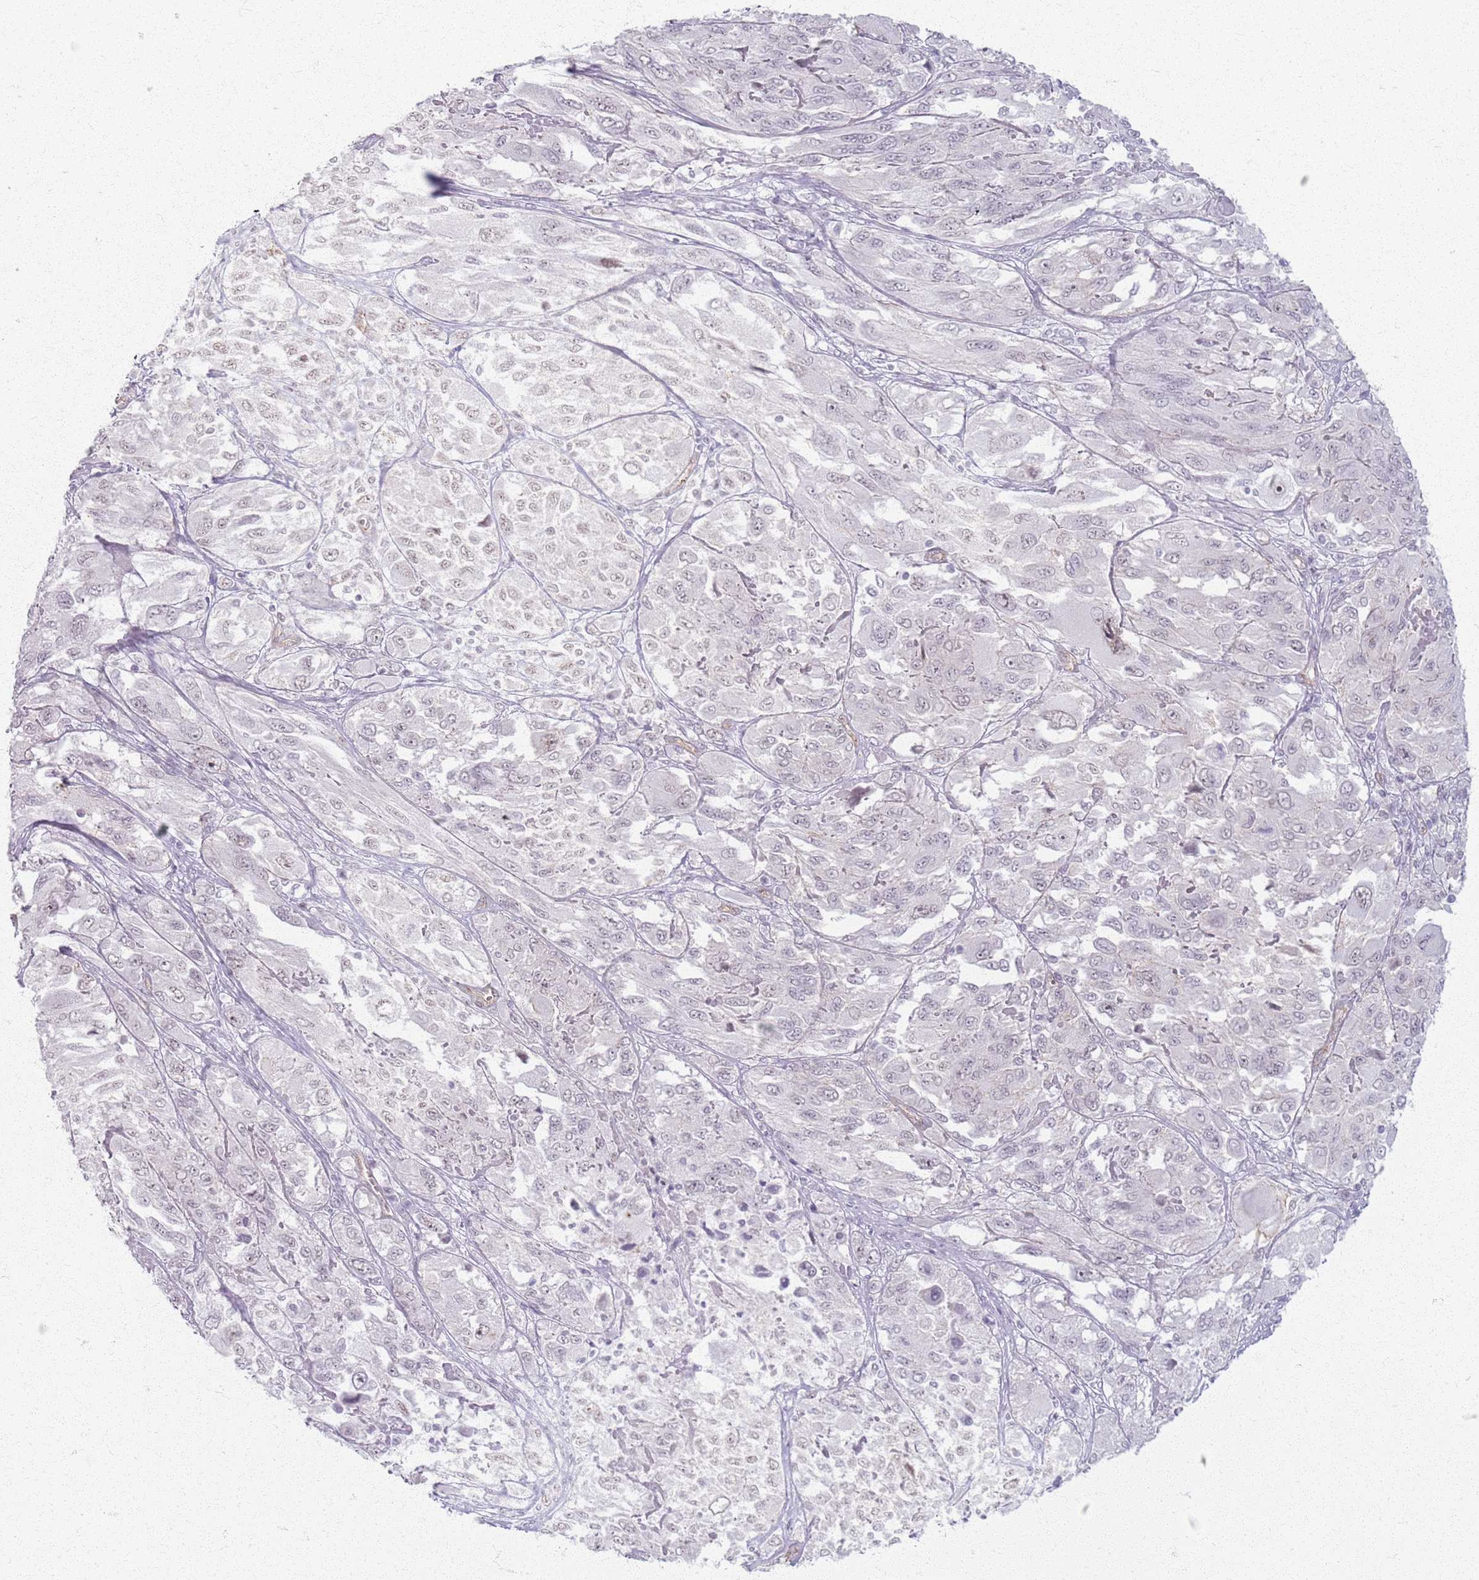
{"staining": {"intensity": "negative", "quantity": "none", "location": "none"}, "tissue": "melanoma", "cell_type": "Tumor cells", "image_type": "cancer", "snomed": [{"axis": "morphology", "description": "Malignant melanoma, NOS"}, {"axis": "topography", "description": "Skin"}], "caption": "Histopathology image shows no significant protein staining in tumor cells of malignant melanoma.", "gene": "KCNA5", "patient": {"sex": "female", "age": 91}}